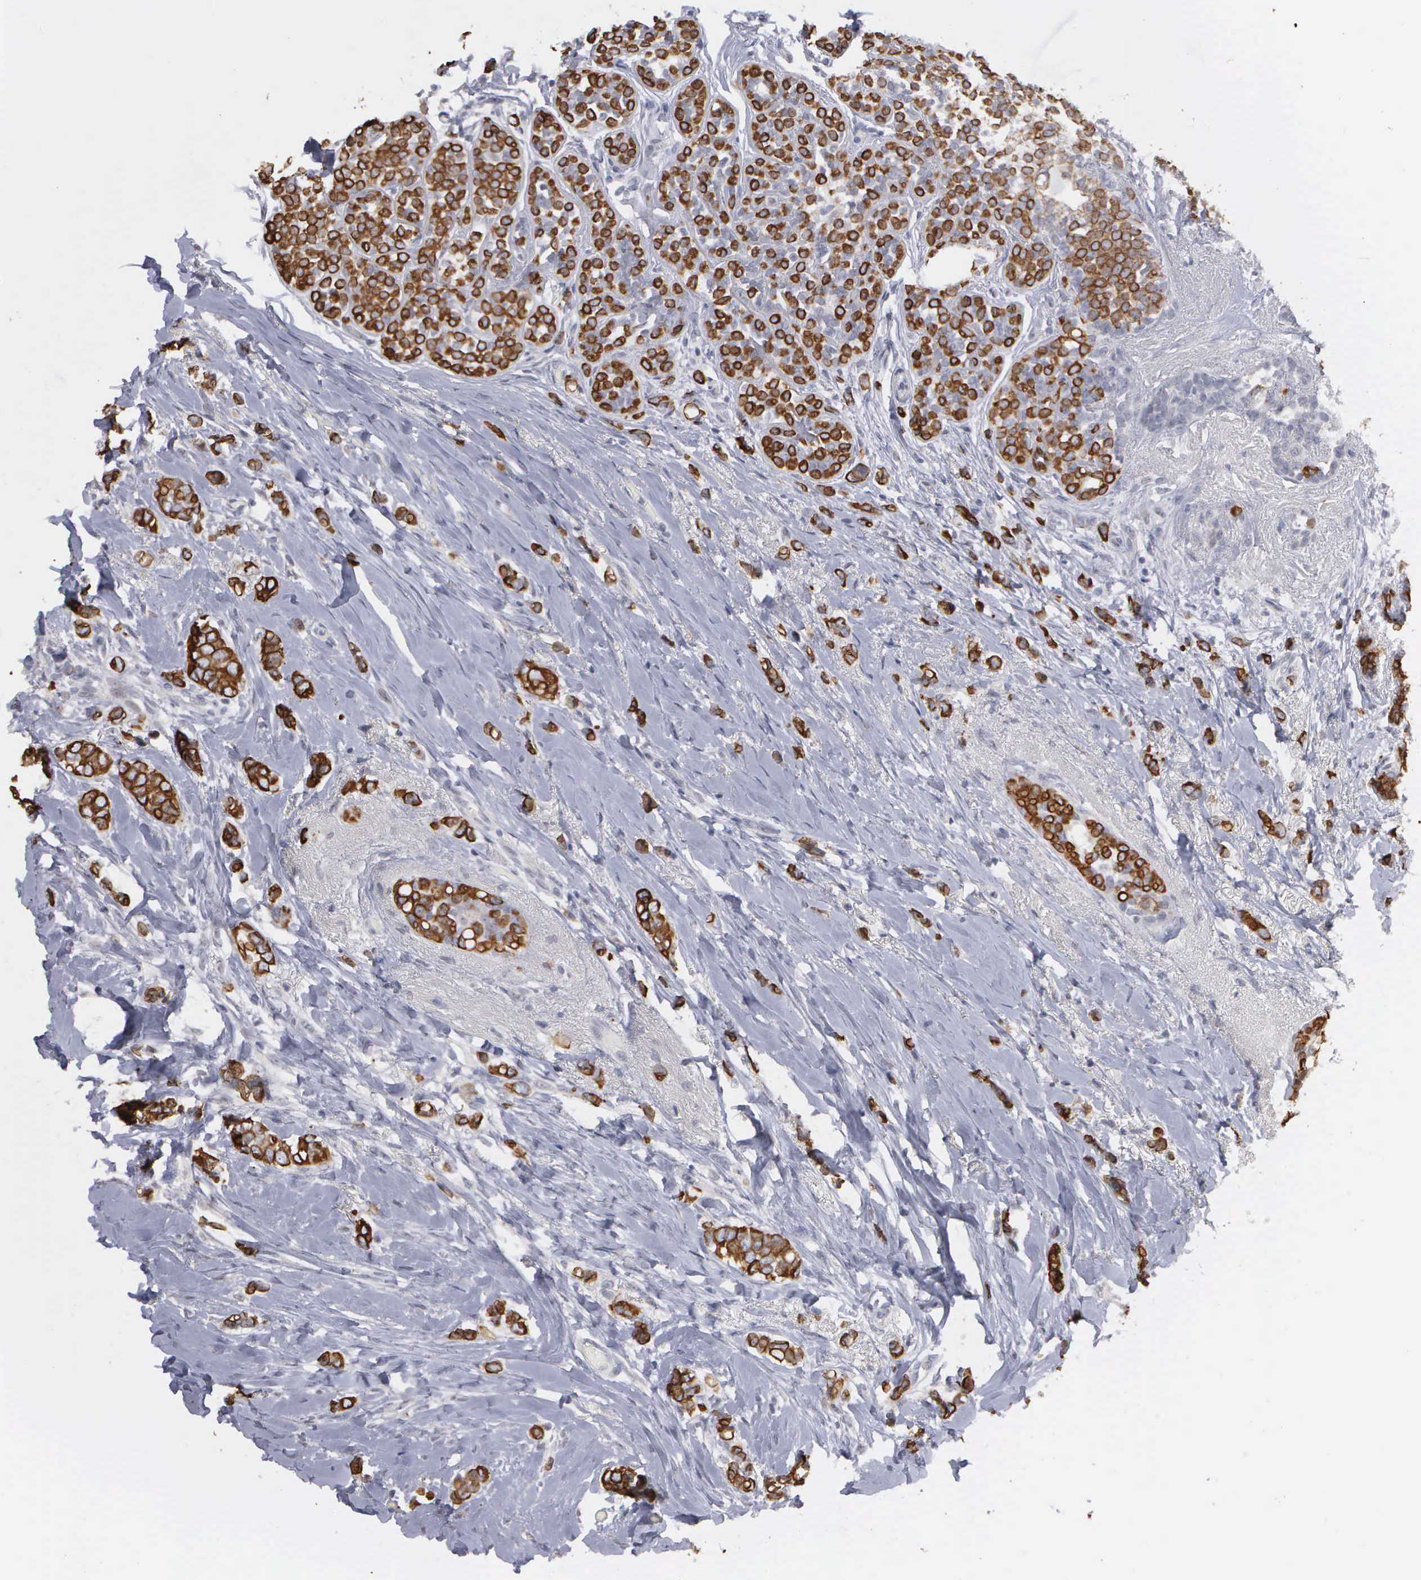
{"staining": {"intensity": "moderate", "quantity": "25%-75%", "location": "cytoplasmic/membranous"}, "tissue": "breast cancer", "cell_type": "Tumor cells", "image_type": "cancer", "snomed": [{"axis": "morphology", "description": "Duct carcinoma"}, {"axis": "topography", "description": "Breast"}], "caption": "This is a photomicrograph of immunohistochemistry staining of breast cancer (invasive ductal carcinoma), which shows moderate expression in the cytoplasmic/membranous of tumor cells.", "gene": "WDR89", "patient": {"sex": "female", "age": 72}}